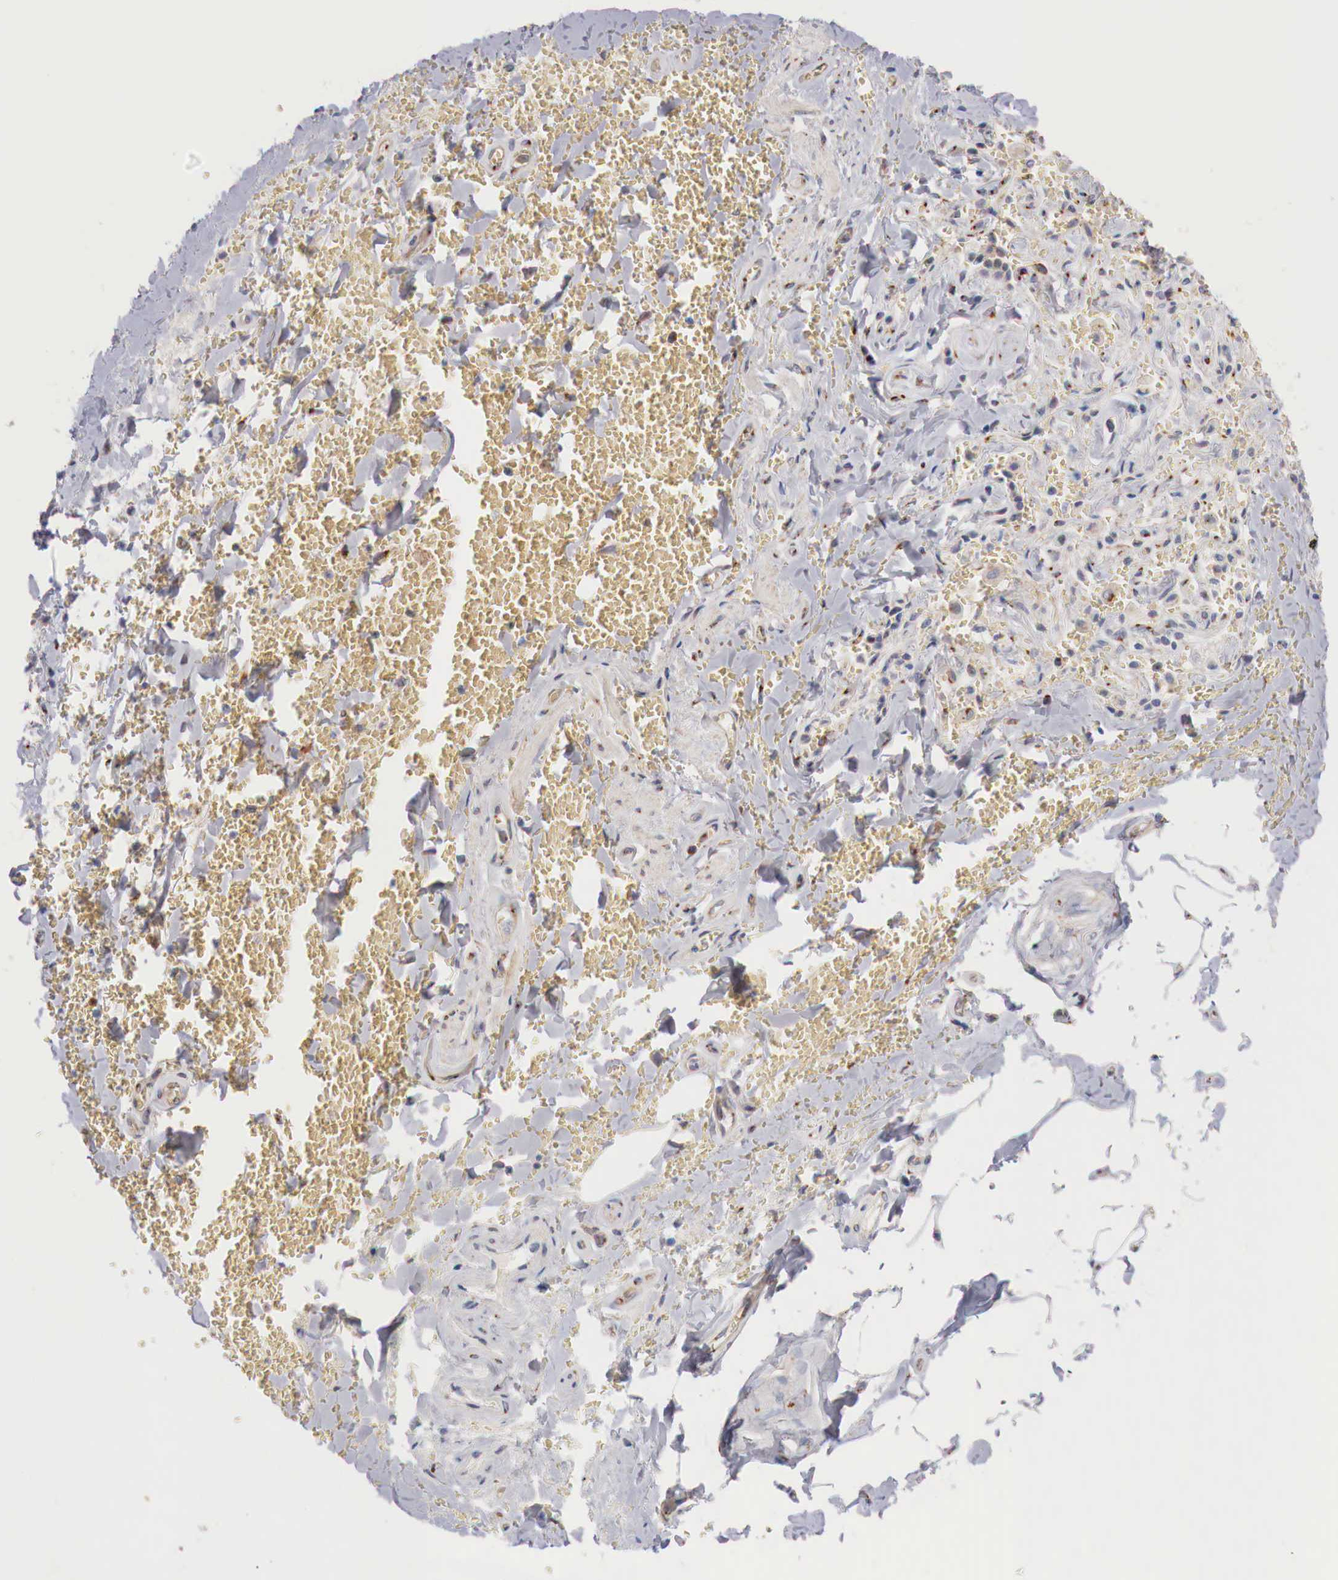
{"staining": {"intensity": "weak", "quantity": "25%-75%", "location": "cytoplasmic/membranous"}, "tissue": "adipose tissue", "cell_type": "Adipocytes", "image_type": "normal", "snomed": [{"axis": "morphology", "description": "Normal tissue, NOS"}, {"axis": "topography", "description": "Cartilage tissue"}, {"axis": "topography", "description": "Lung"}], "caption": "Adipocytes show low levels of weak cytoplasmic/membranous staining in approximately 25%-75% of cells in unremarkable human adipose tissue. The protein is shown in brown color, while the nuclei are stained blue.", "gene": "SYAP1", "patient": {"sex": "male", "age": 65}}